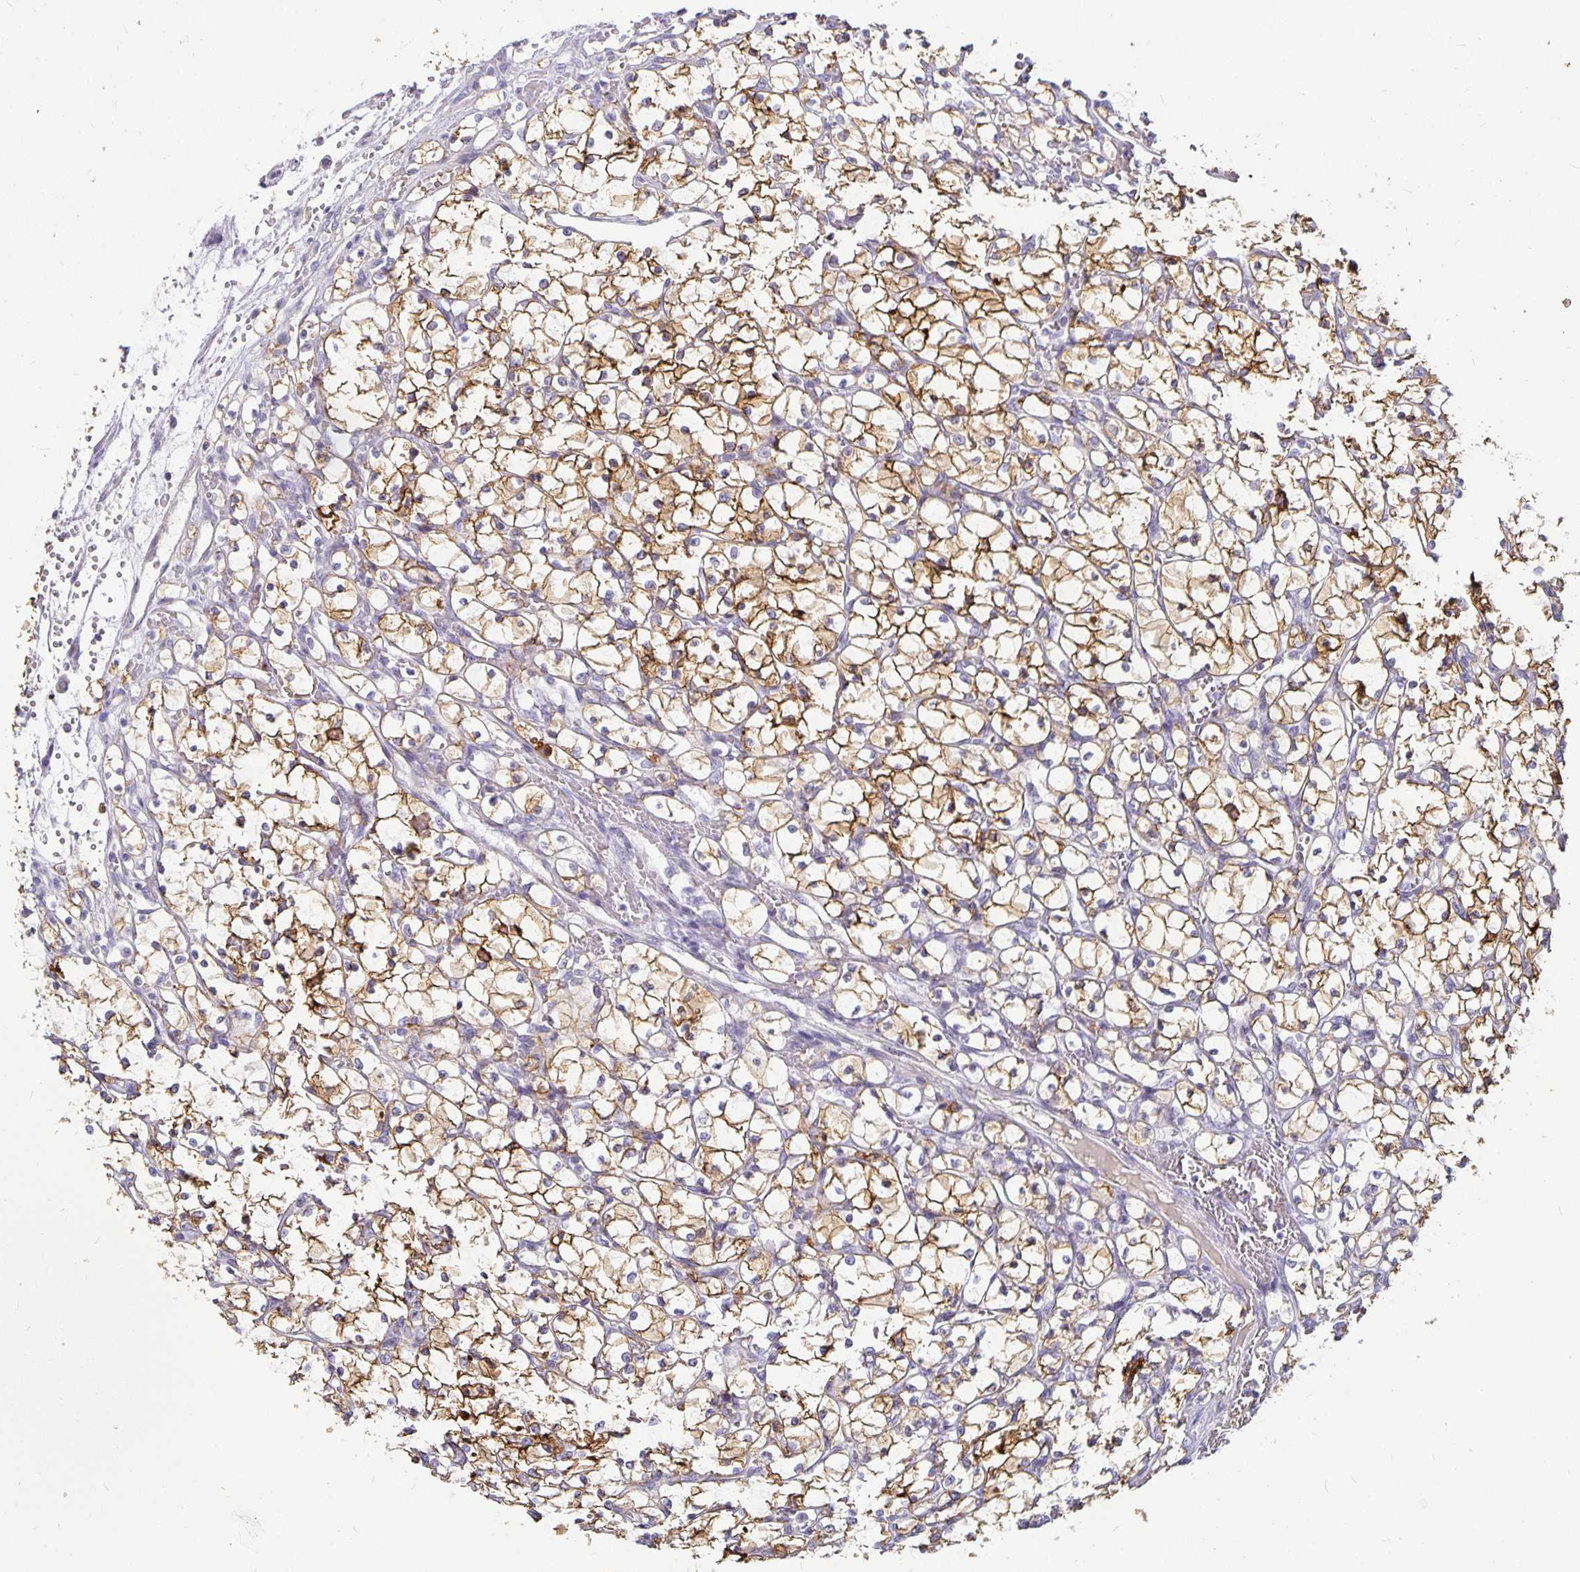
{"staining": {"intensity": "moderate", "quantity": "25%-75%", "location": "cytoplasmic/membranous"}, "tissue": "renal cancer", "cell_type": "Tumor cells", "image_type": "cancer", "snomed": [{"axis": "morphology", "description": "Adenocarcinoma, NOS"}, {"axis": "topography", "description": "Kidney"}], "caption": "Moderate cytoplasmic/membranous protein expression is present in about 25%-75% of tumor cells in renal cancer.", "gene": "CA12", "patient": {"sex": "female", "age": 69}}